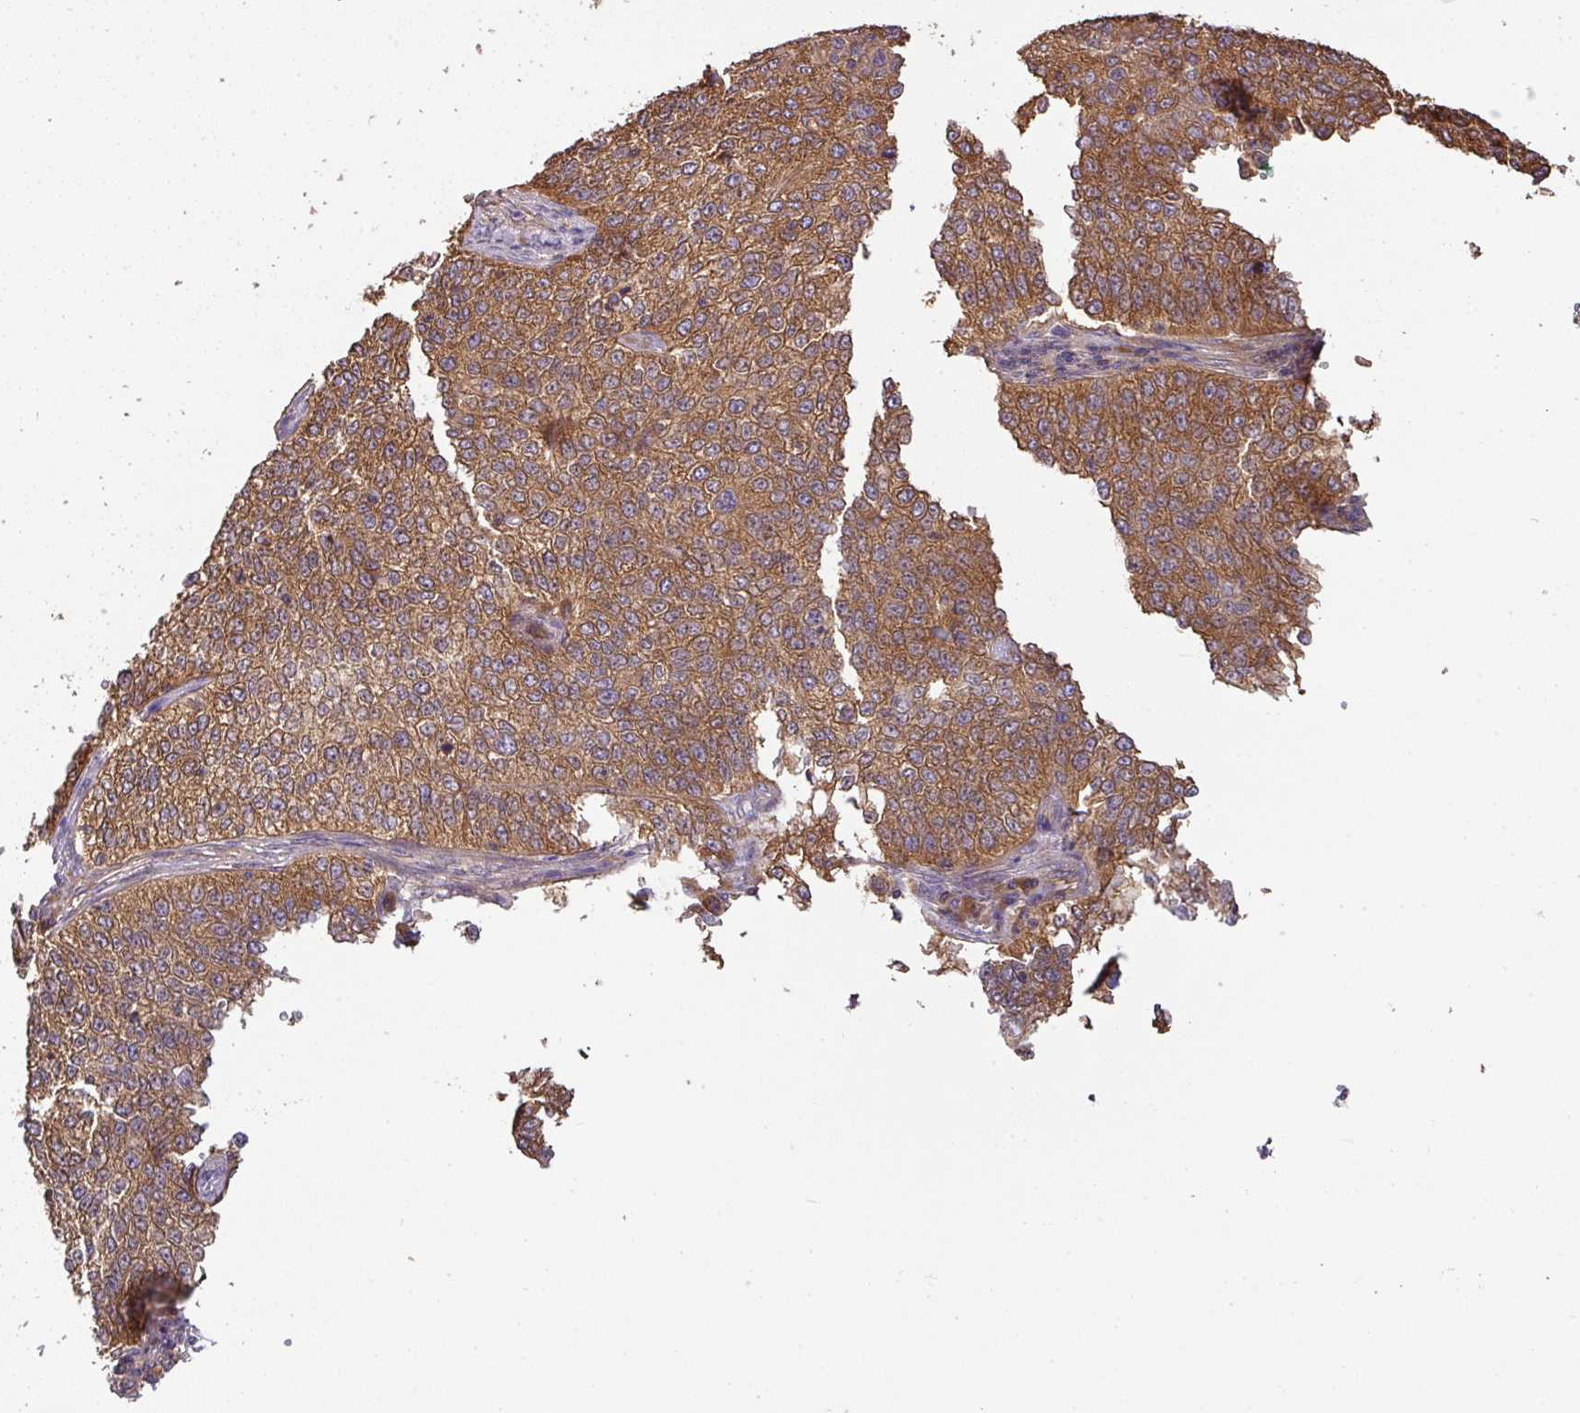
{"staining": {"intensity": "moderate", "quantity": ">75%", "location": "cytoplasmic/membranous"}, "tissue": "cervical cancer", "cell_type": "Tumor cells", "image_type": "cancer", "snomed": [{"axis": "morphology", "description": "Squamous cell carcinoma, NOS"}, {"axis": "topography", "description": "Cervix"}], "caption": "A brown stain shows moderate cytoplasmic/membranous staining of a protein in cervical cancer (squamous cell carcinoma) tumor cells.", "gene": "GSPT1", "patient": {"sex": "female", "age": 35}}